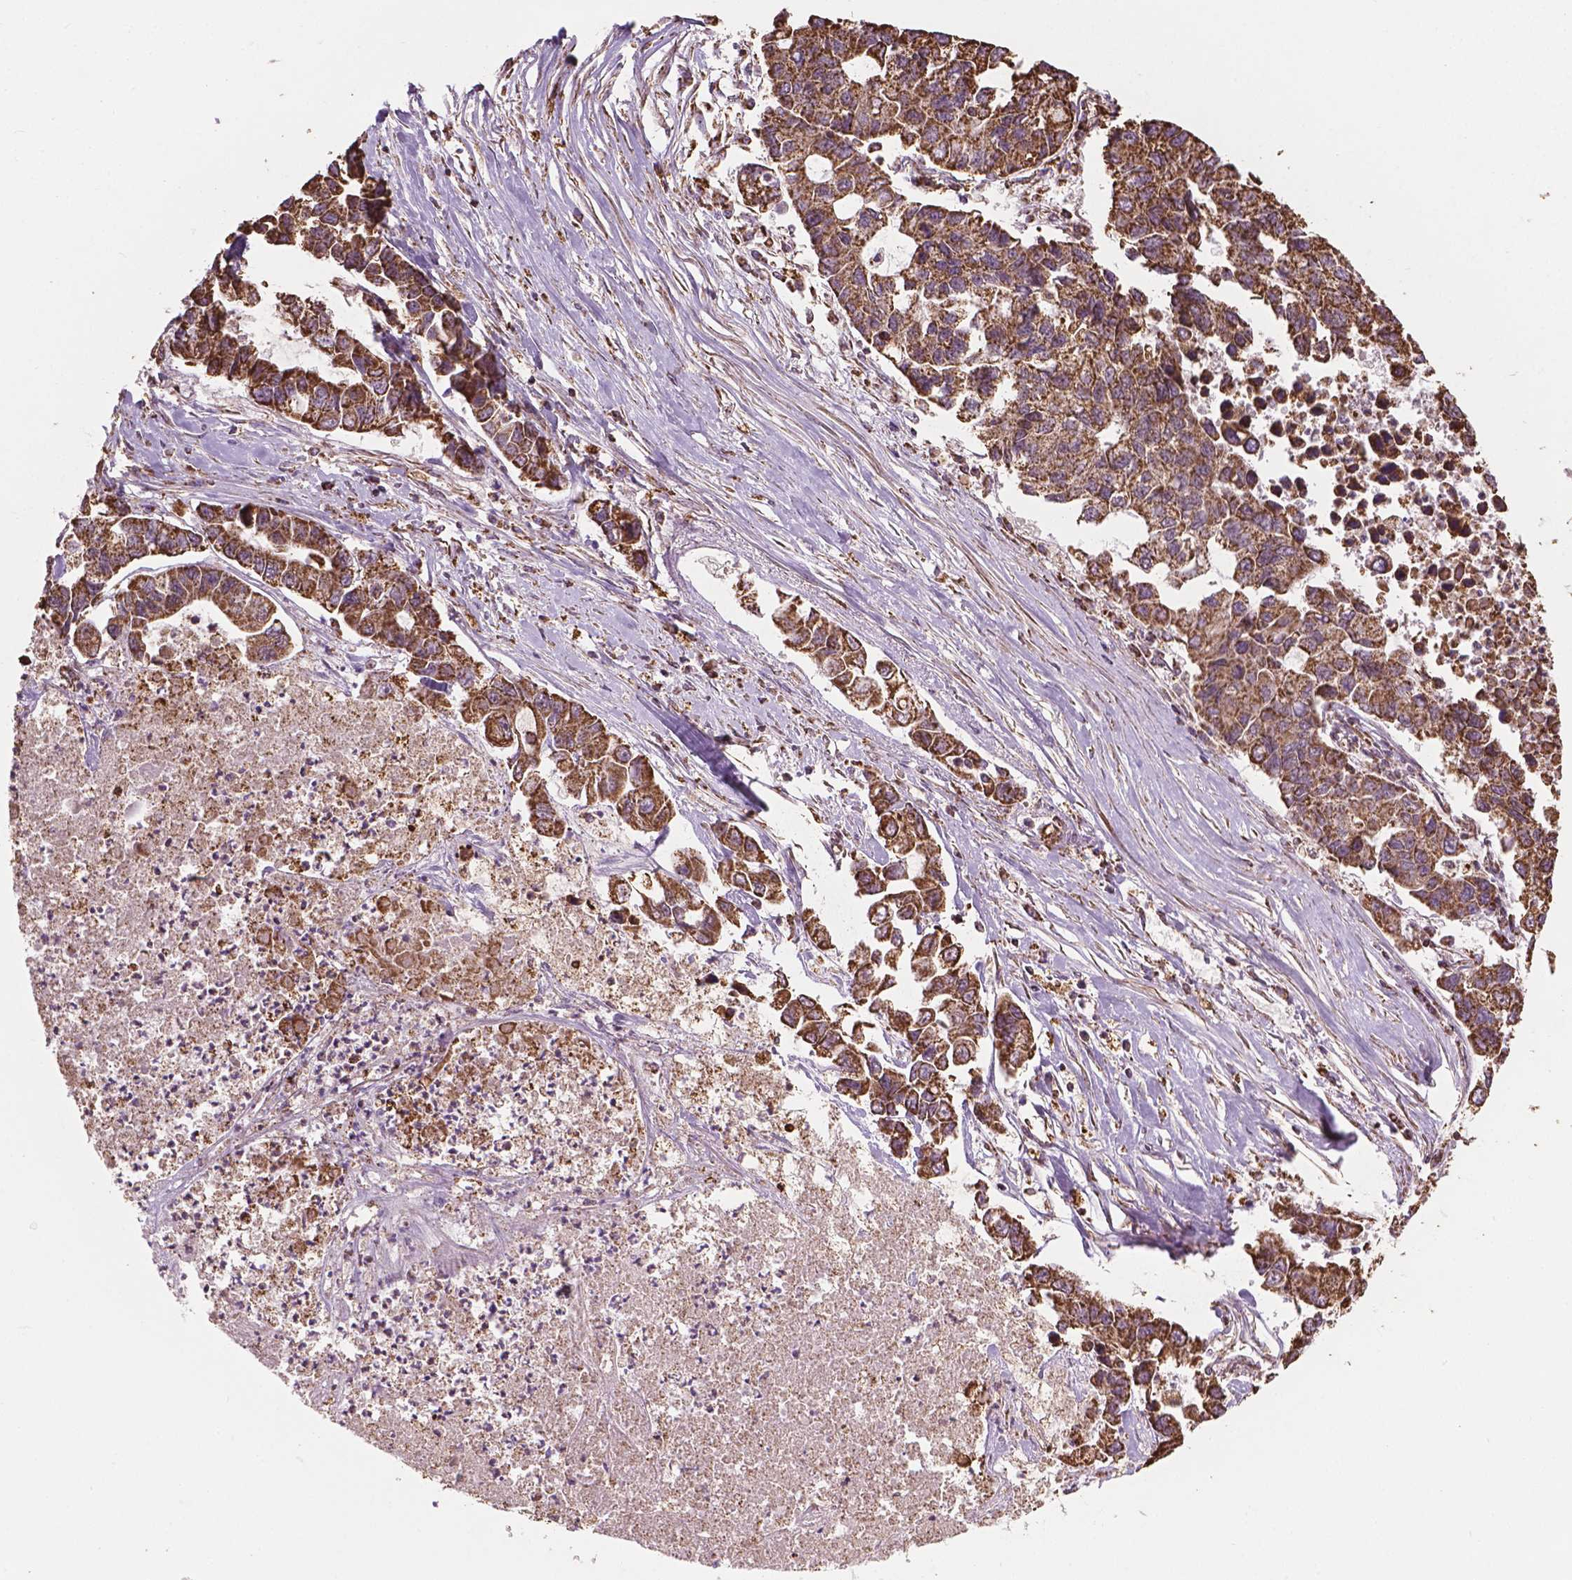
{"staining": {"intensity": "moderate", "quantity": ">75%", "location": "cytoplasmic/membranous"}, "tissue": "lung cancer", "cell_type": "Tumor cells", "image_type": "cancer", "snomed": [{"axis": "morphology", "description": "Adenocarcinoma, NOS"}, {"axis": "topography", "description": "Bronchus"}, {"axis": "topography", "description": "Lung"}], "caption": "Moderate cytoplasmic/membranous protein positivity is appreciated in approximately >75% of tumor cells in lung cancer. (Brightfield microscopy of DAB IHC at high magnification).", "gene": "HS3ST3A1", "patient": {"sex": "female", "age": 51}}